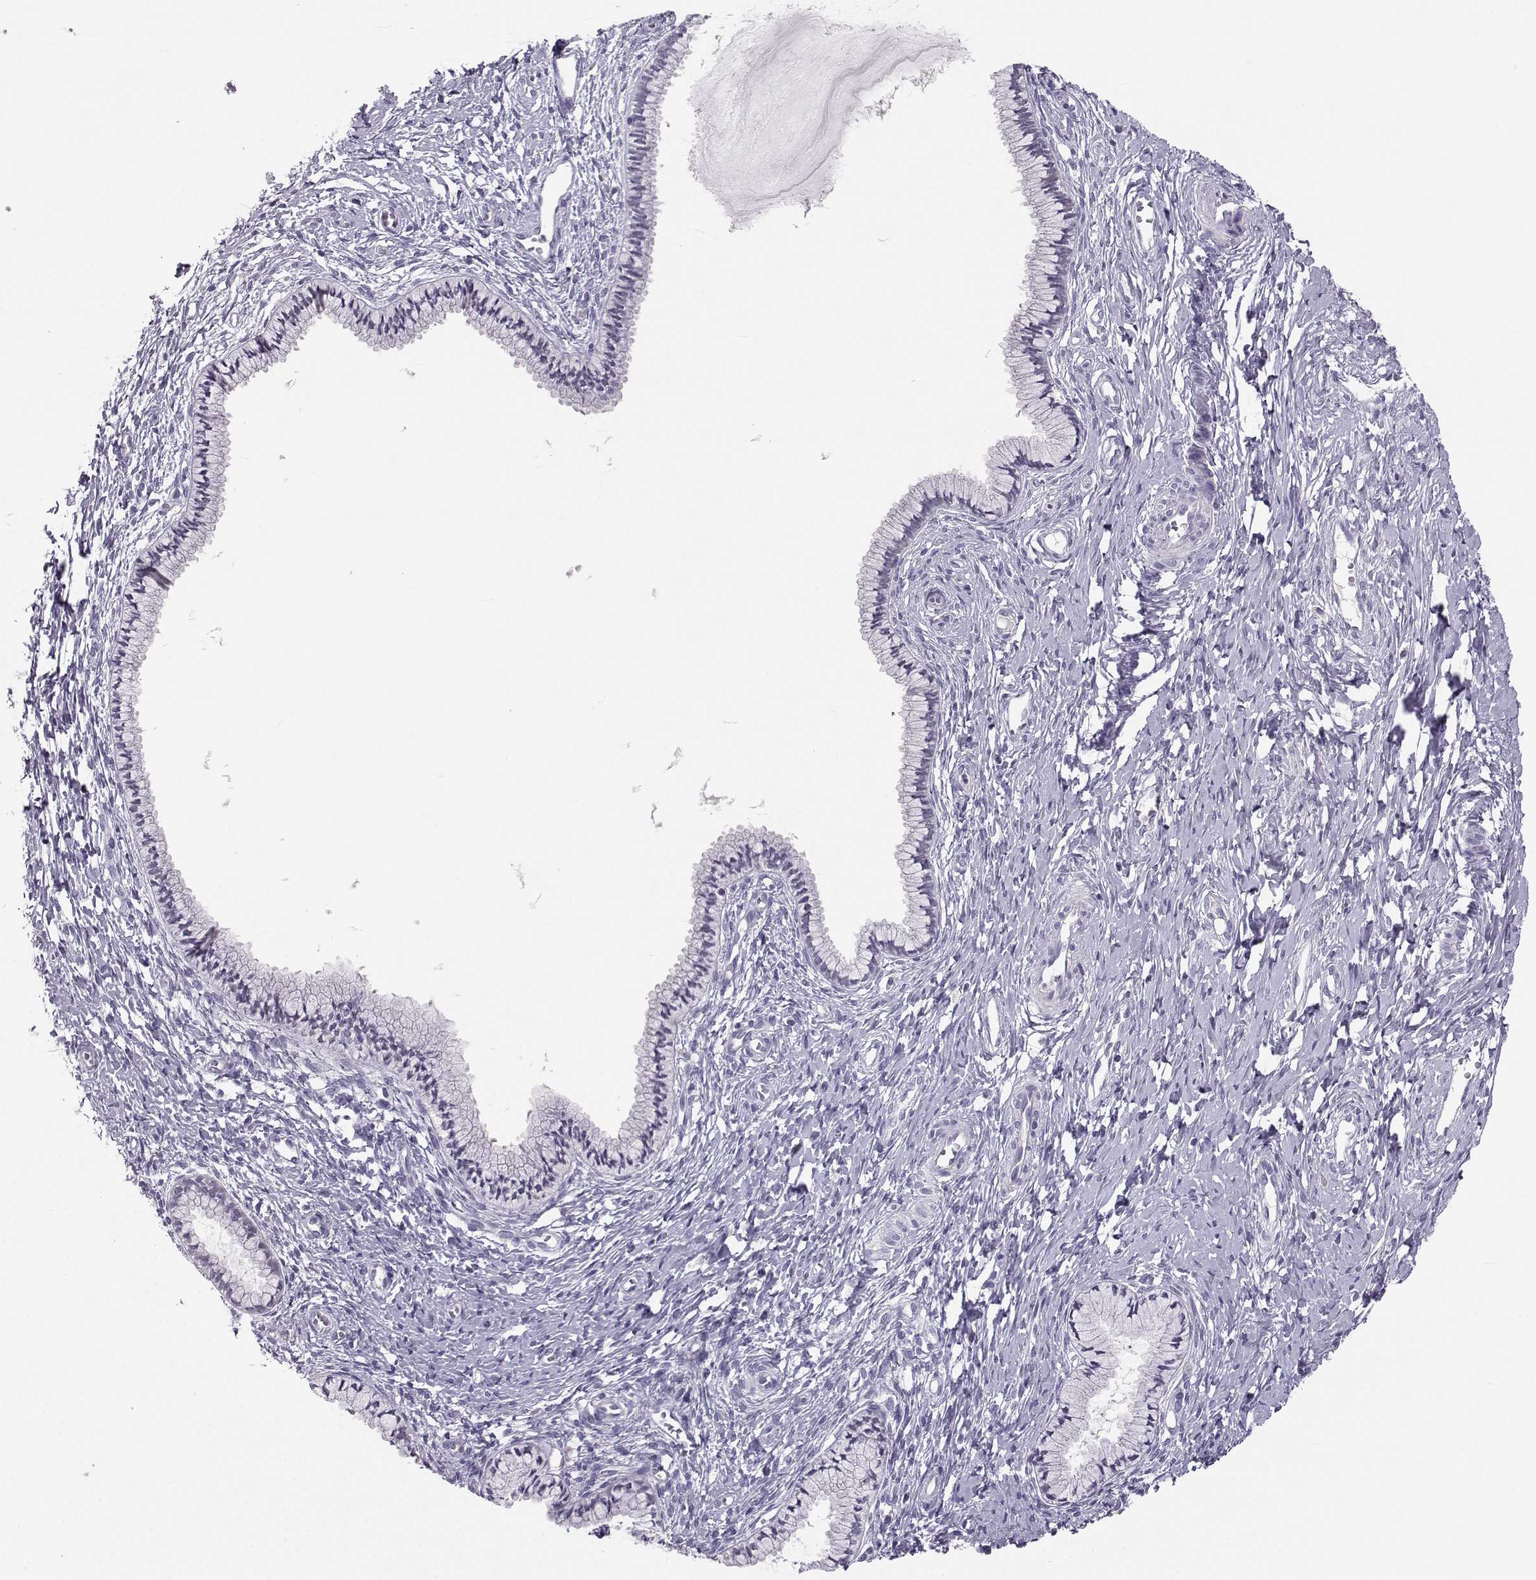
{"staining": {"intensity": "negative", "quantity": "none", "location": "none"}, "tissue": "cervix", "cell_type": "Glandular cells", "image_type": "normal", "snomed": [{"axis": "morphology", "description": "Normal tissue, NOS"}, {"axis": "topography", "description": "Cervix"}], "caption": "DAB (3,3'-diaminobenzidine) immunohistochemical staining of unremarkable cervix shows no significant positivity in glandular cells.", "gene": "MROH7", "patient": {"sex": "female", "age": 40}}